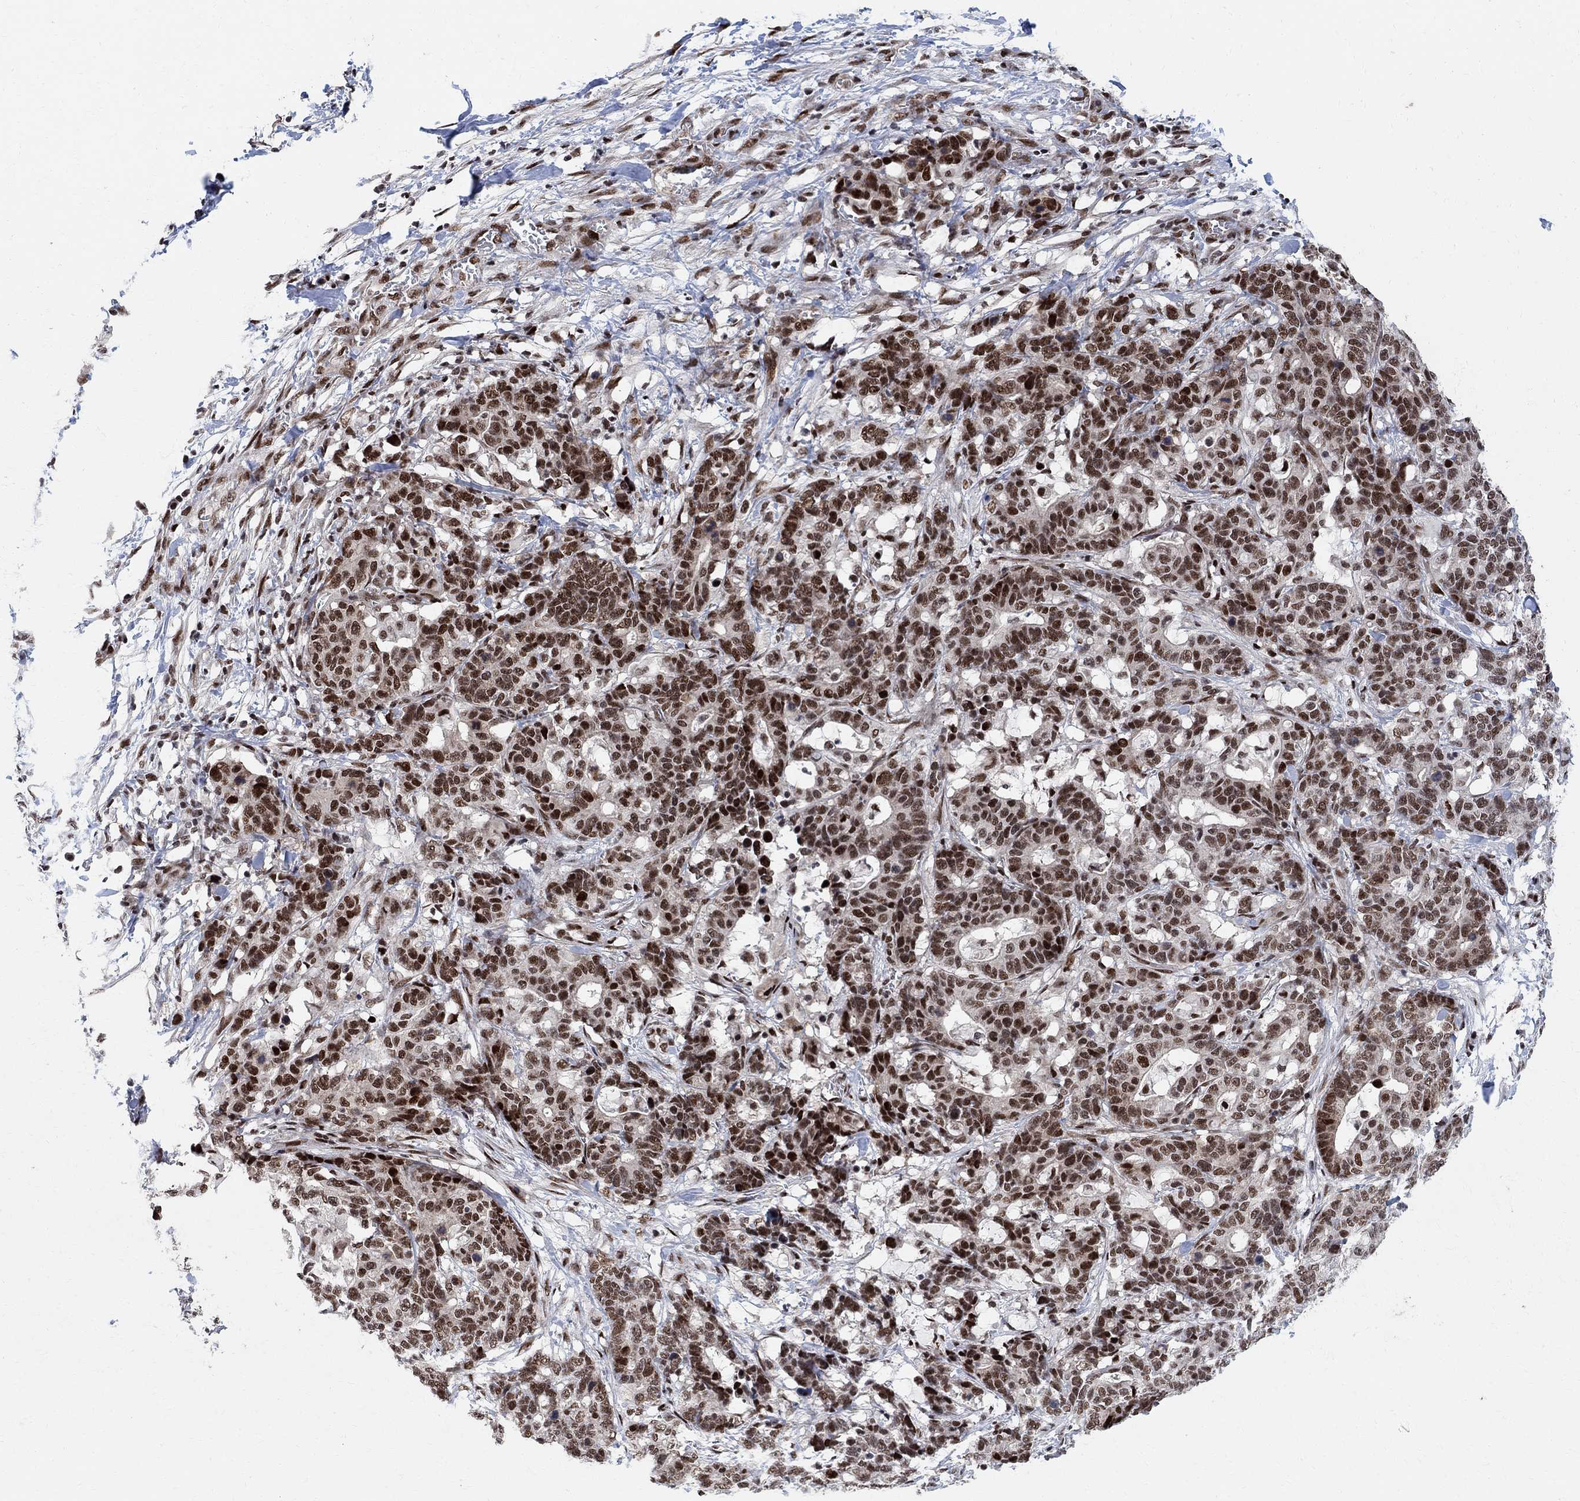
{"staining": {"intensity": "strong", "quantity": ">75%", "location": "nuclear"}, "tissue": "stomach cancer", "cell_type": "Tumor cells", "image_type": "cancer", "snomed": [{"axis": "morphology", "description": "Normal tissue, NOS"}, {"axis": "morphology", "description": "Adenocarcinoma, NOS"}, {"axis": "topography", "description": "Stomach"}], "caption": "Immunohistochemical staining of stomach adenocarcinoma reveals strong nuclear protein positivity in about >75% of tumor cells. (Brightfield microscopy of DAB IHC at high magnification).", "gene": "E4F1", "patient": {"sex": "female", "age": 64}}